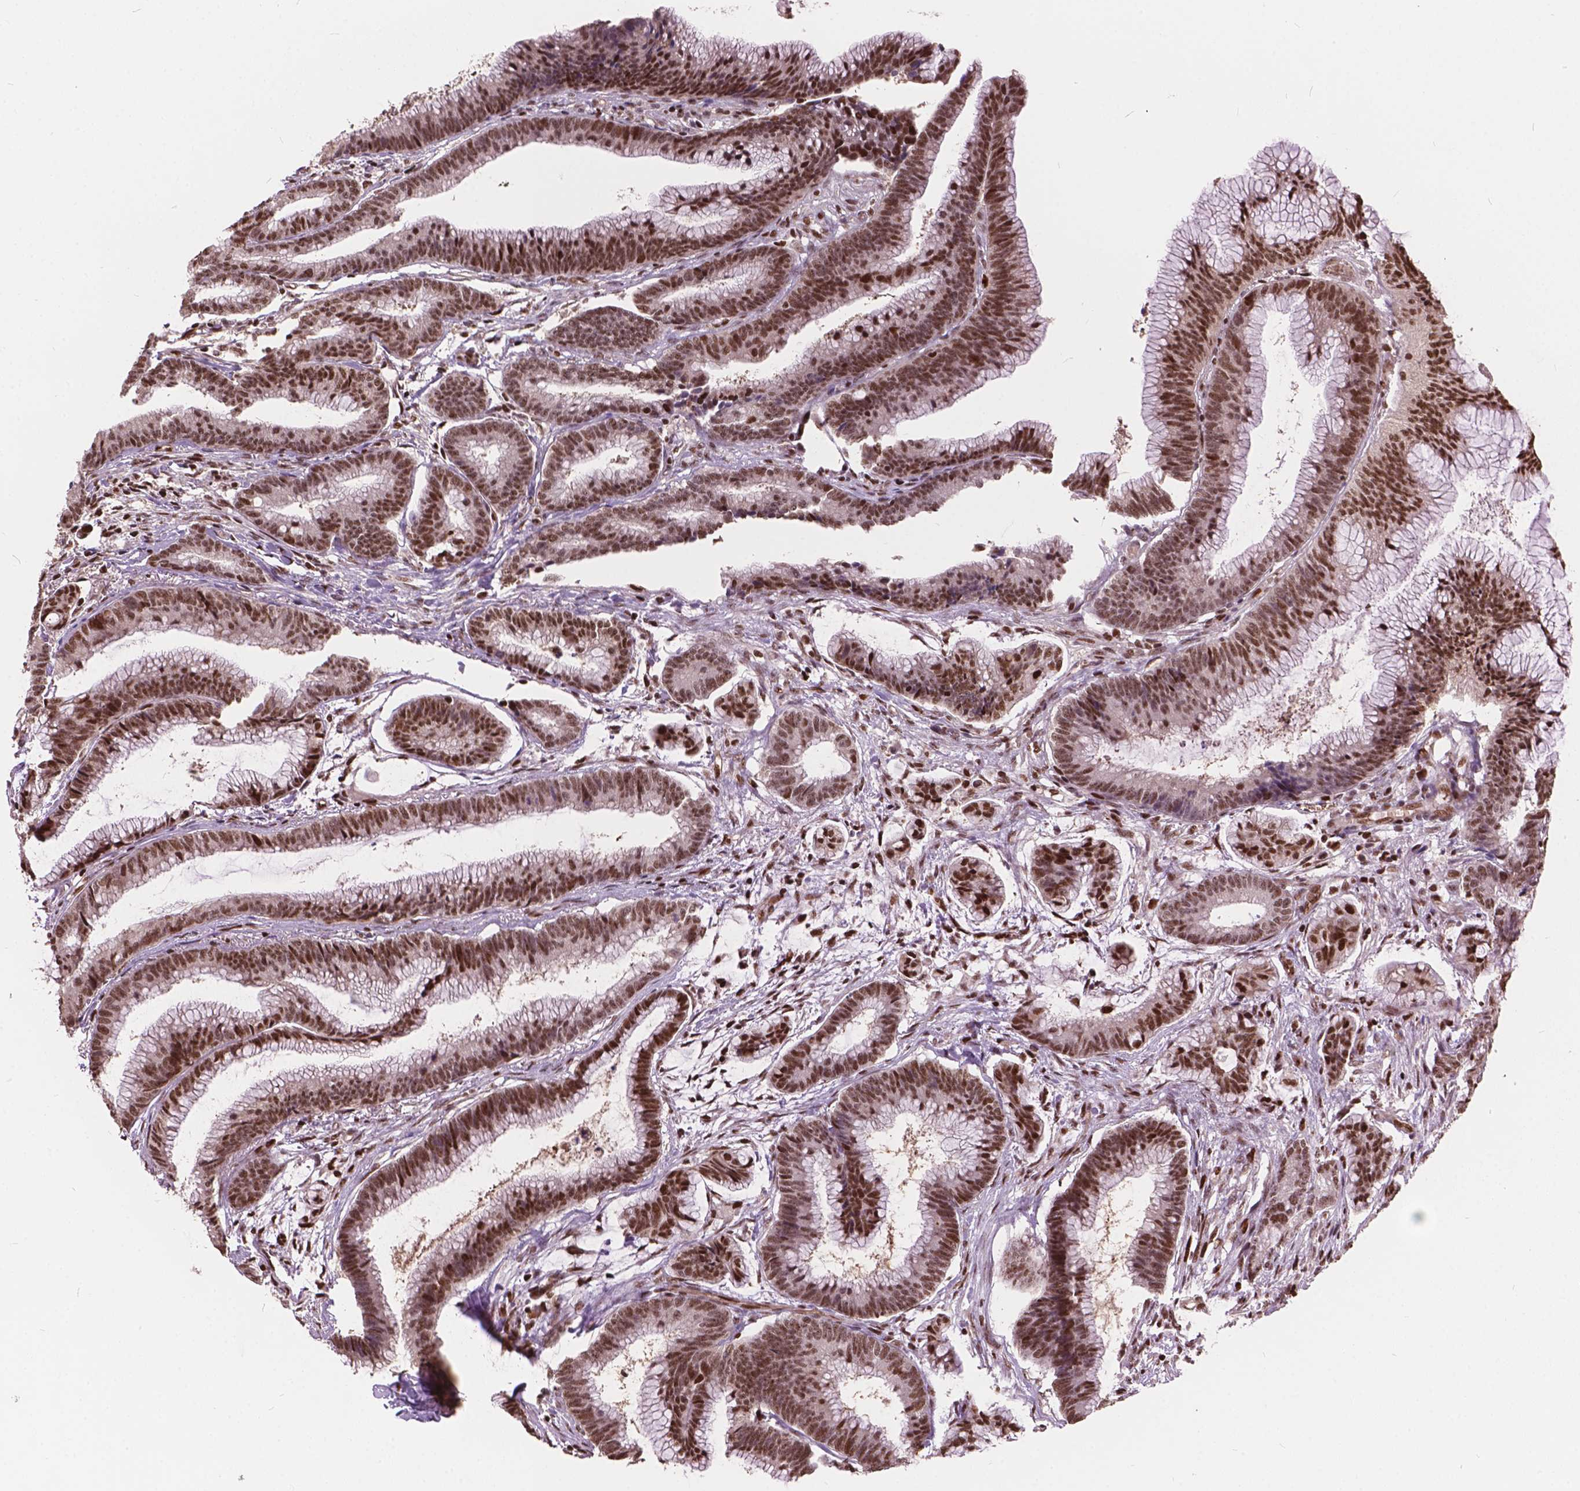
{"staining": {"intensity": "moderate", "quantity": ">75%", "location": "nuclear"}, "tissue": "colorectal cancer", "cell_type": "Tumor cells", "image_type": "cancer", "snomed": [{"axis": "morphology", "description": "Adenocarcinoma, NOS"}, {"axis": "topography", "description": "Colon"}], "caption": "Approximately >75% of tumor cells in human colorectal cancer reveal moderate nuclear protein staining as visualized by brown immunohistochemical staining.", "gene": "ANP32B", "patient": {"sex": "female", "age": 78}}